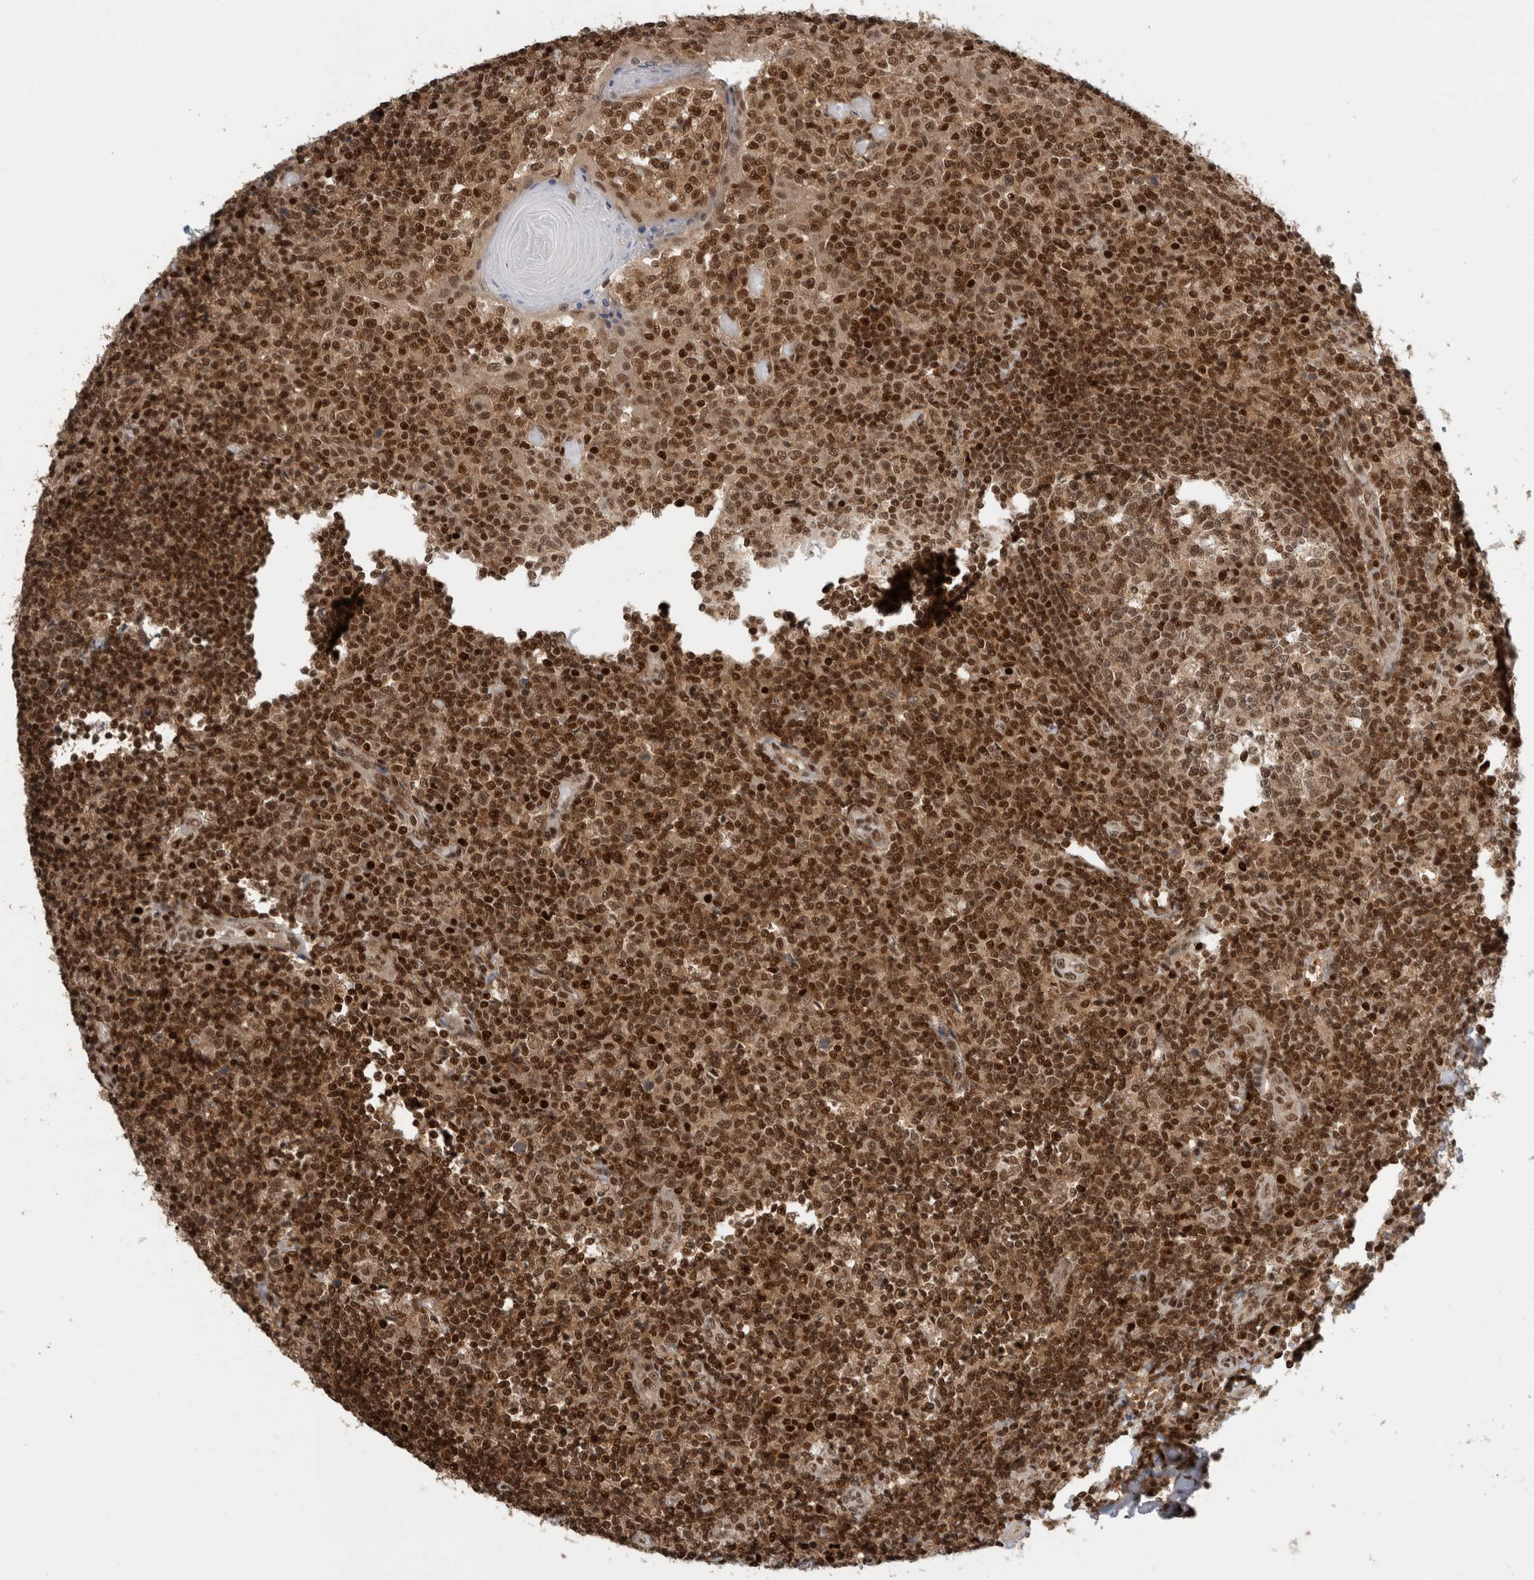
{"staining": {"intensity": "strong", "quantity": ">75%", "location": "cytoplasmic/membranous,nuclear"}, "tissue": "tonsil", "cell_type": "Germinal center cells", "image_type": "normal", "snomed": [{"axis": "morphology", "description": "Normal tissue, NOS"}, {"axis": "topography", "description": "Tonsil"}], "caption": "Unremarkable tonsil was stained to show a protein in brown. There is high levels of strong cytoplasmic/membranous,nuclear expression in about >75% of germinal center cells. (DAB (3,3'-diaminobenzidine) IHC, brown staining for protein, blue staining for nuclei).", "gene": "SNRNP40", "patient": {"sex": "female", "age": 19}}